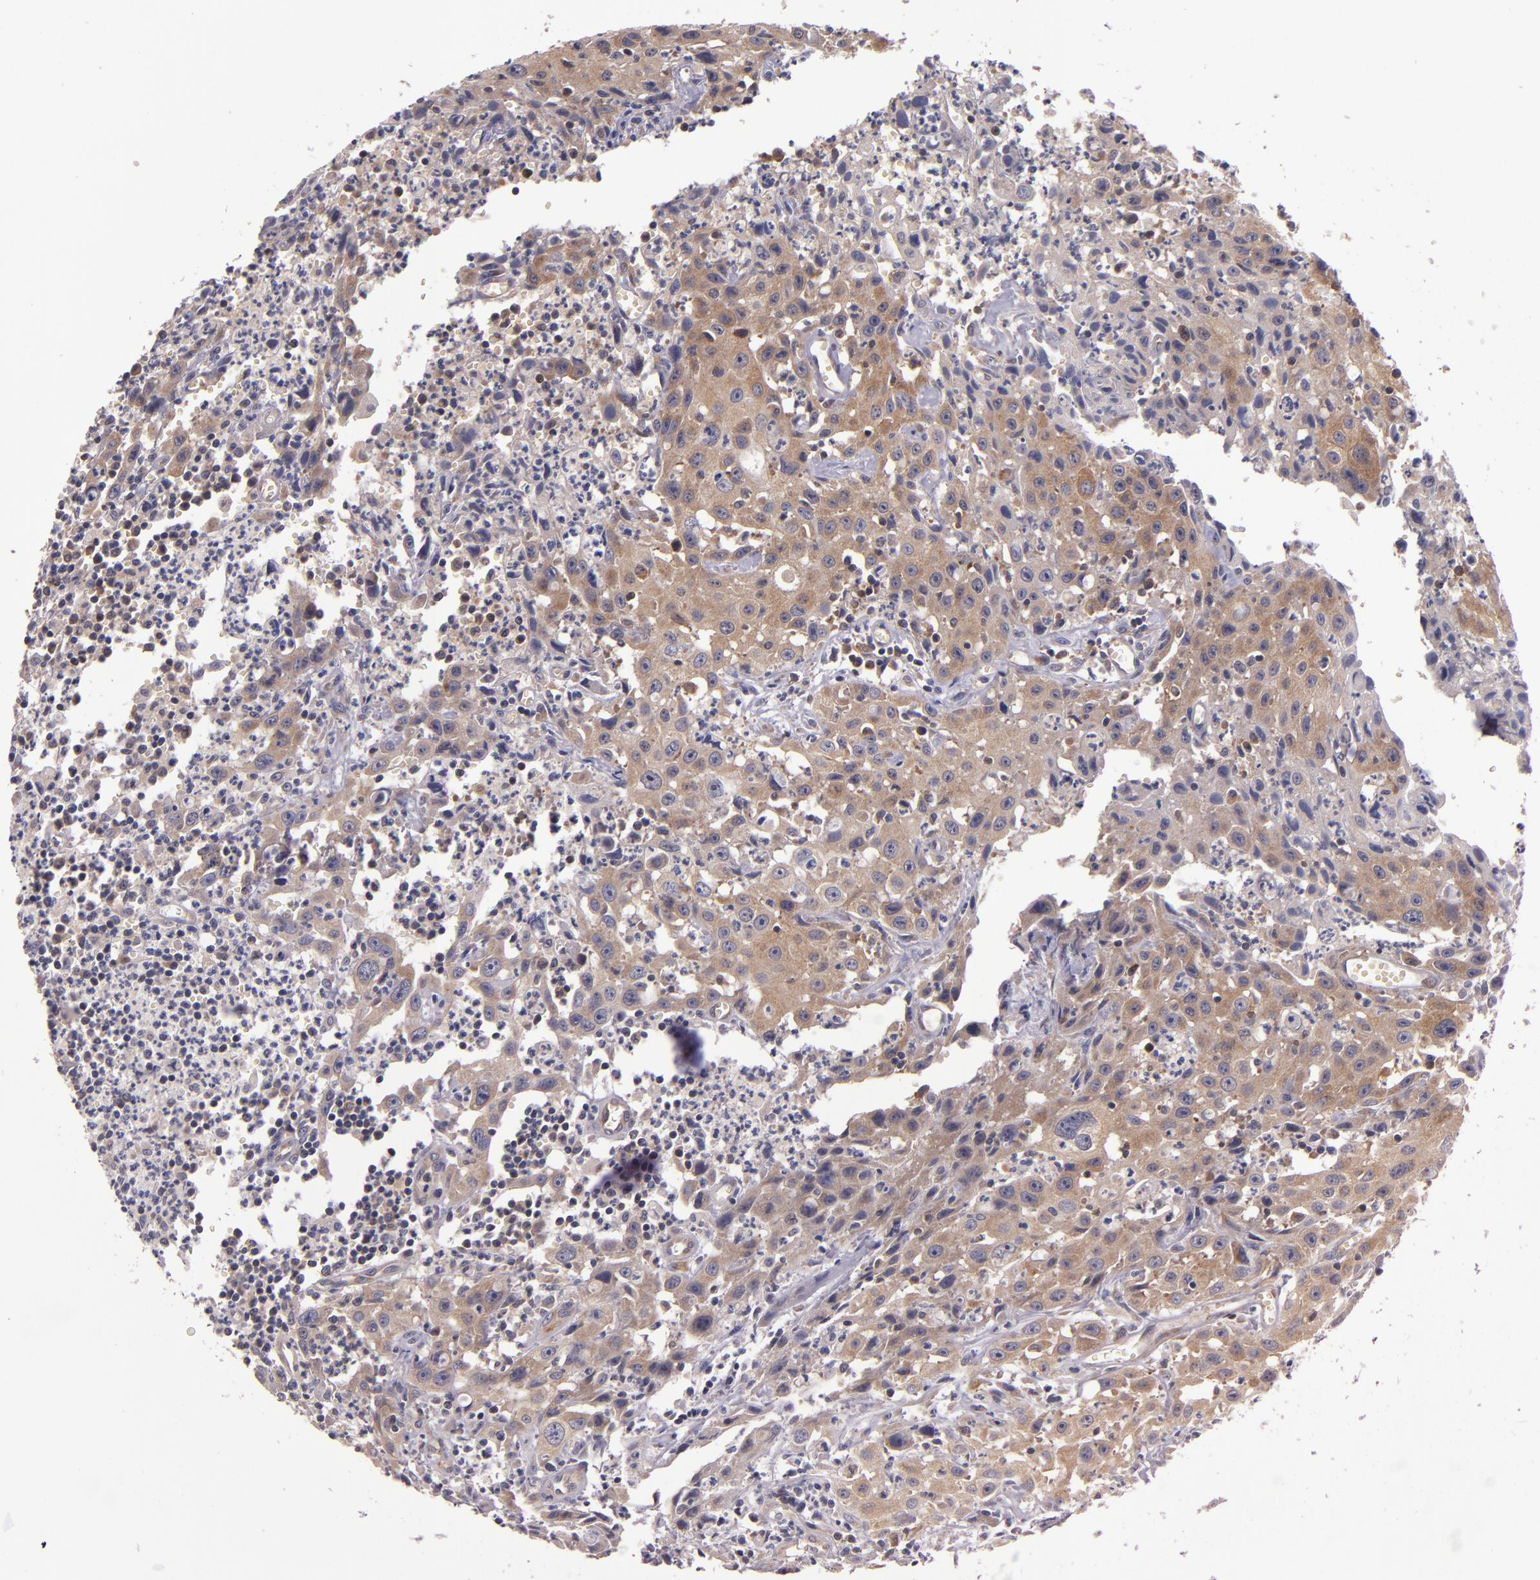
{"staining": {"intensity": "moderate", "quantity": ">75%", "location": "cytoplasmic/membranous"}, "tissue": "urothelial cancer", "cell_type": "Tumor cells", "image_type": "cancer", "snomed": [{"axis": "morphology", "description": "Urothelial carcinoma, High grade"}, {"axis": "topography", "description": "Urinary bladder"}], "caption": "Human high-grade urothelial carcinoma stained with a brown dye displays moderate cytoplasmic/membranous positive staining in about >75% of tumor cells.", "gene": "EIF4ENIF1", "patient": {"sex": "male", "age": 66}}